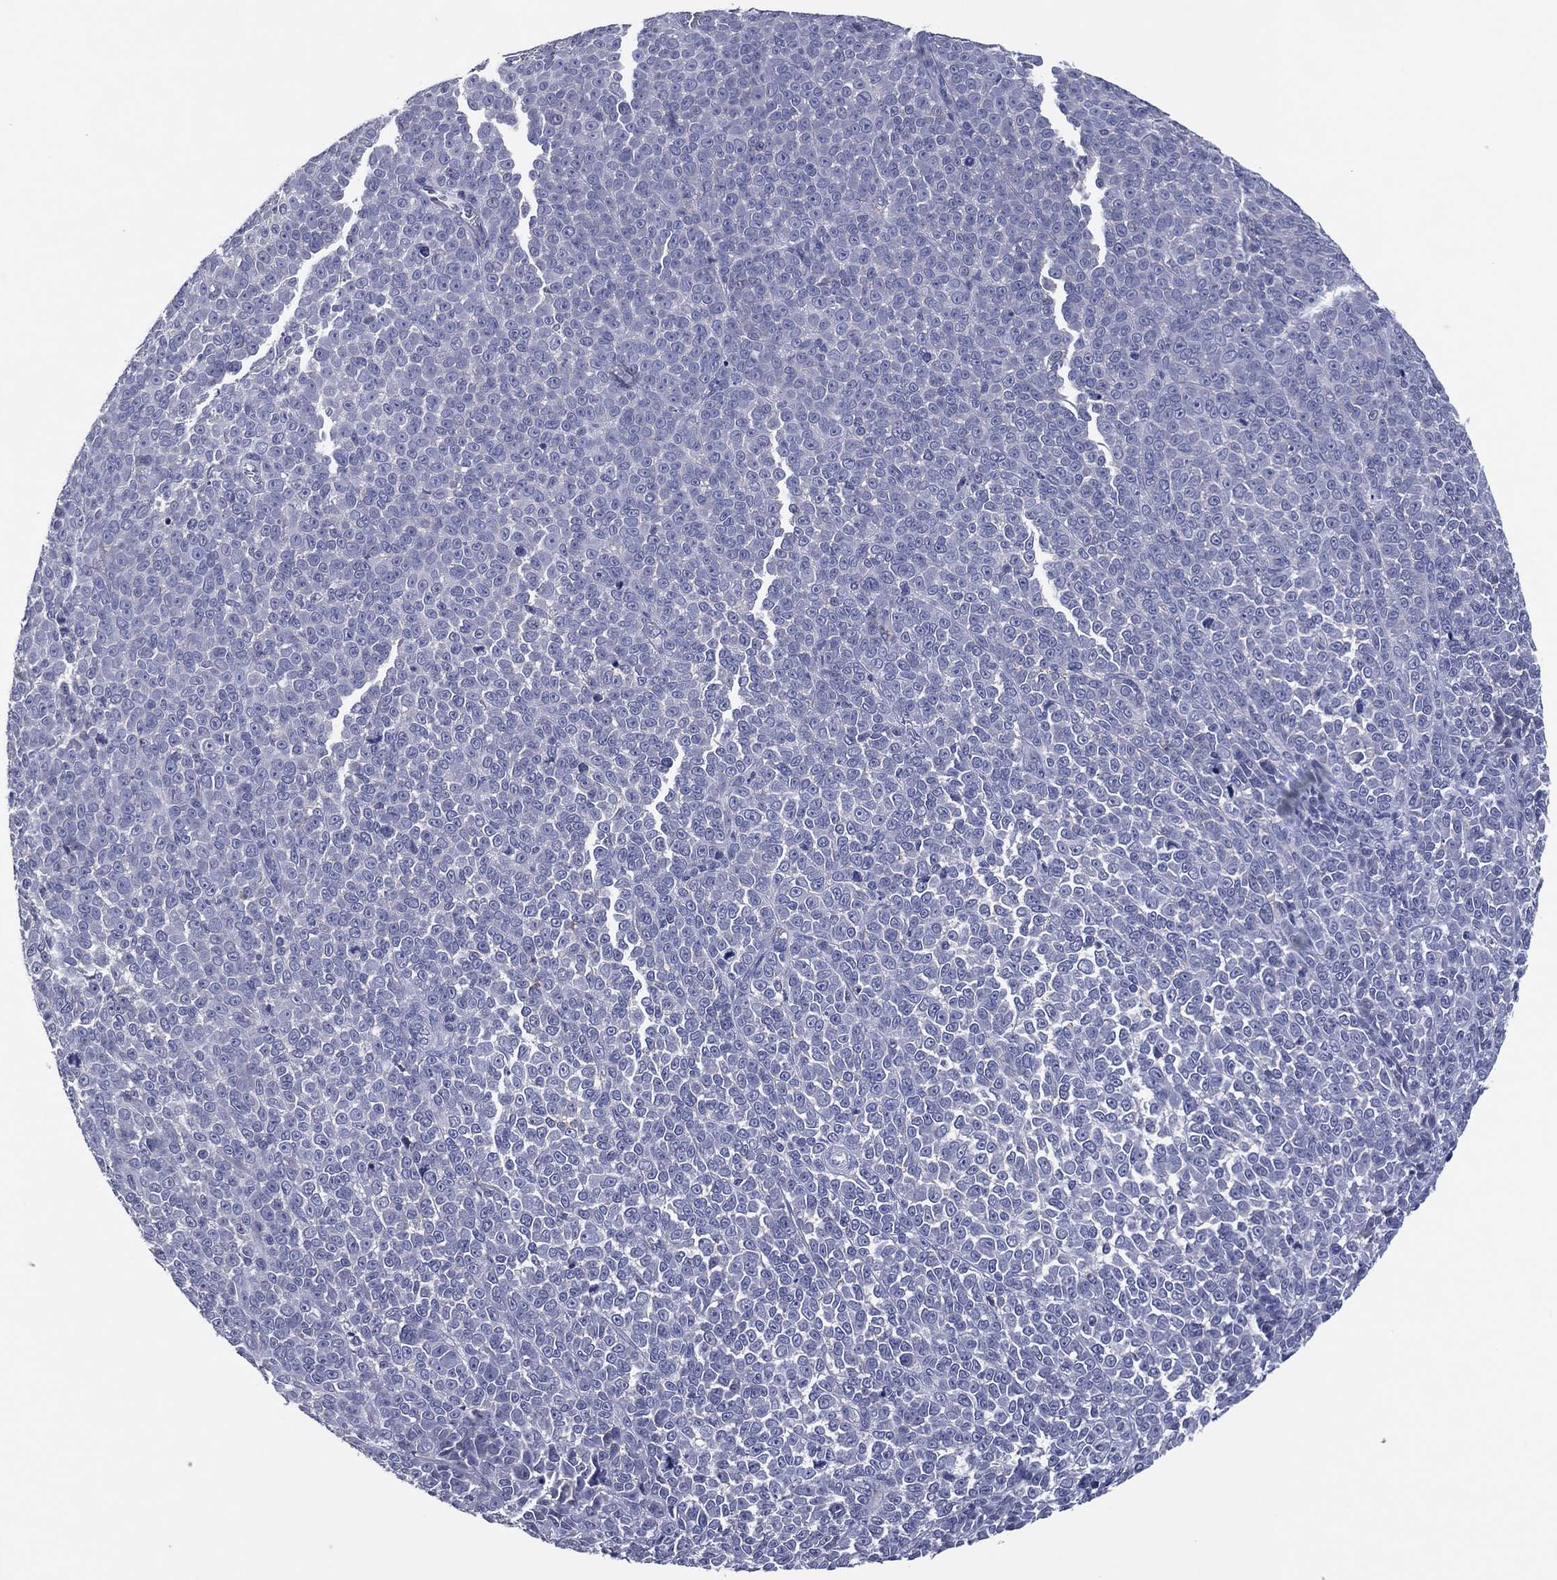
{"staining": {"intensity": "negative", "quantity": "none", "location": "none"}, "tissue": "melanoma", "cell_type": "Tumor cells", "image_type": "cancer", "snomed": [{"axis": "morphology", "description": "Malignant melanoma, NOS"}, {"axis": "topography", "description": "Skin"}], "caption": "Micrograph shows no significant protein positivity in tumor cells of malignant melanoma.", "gene": "TRIM31", "patient": {"sex": "female", "age": 95}}